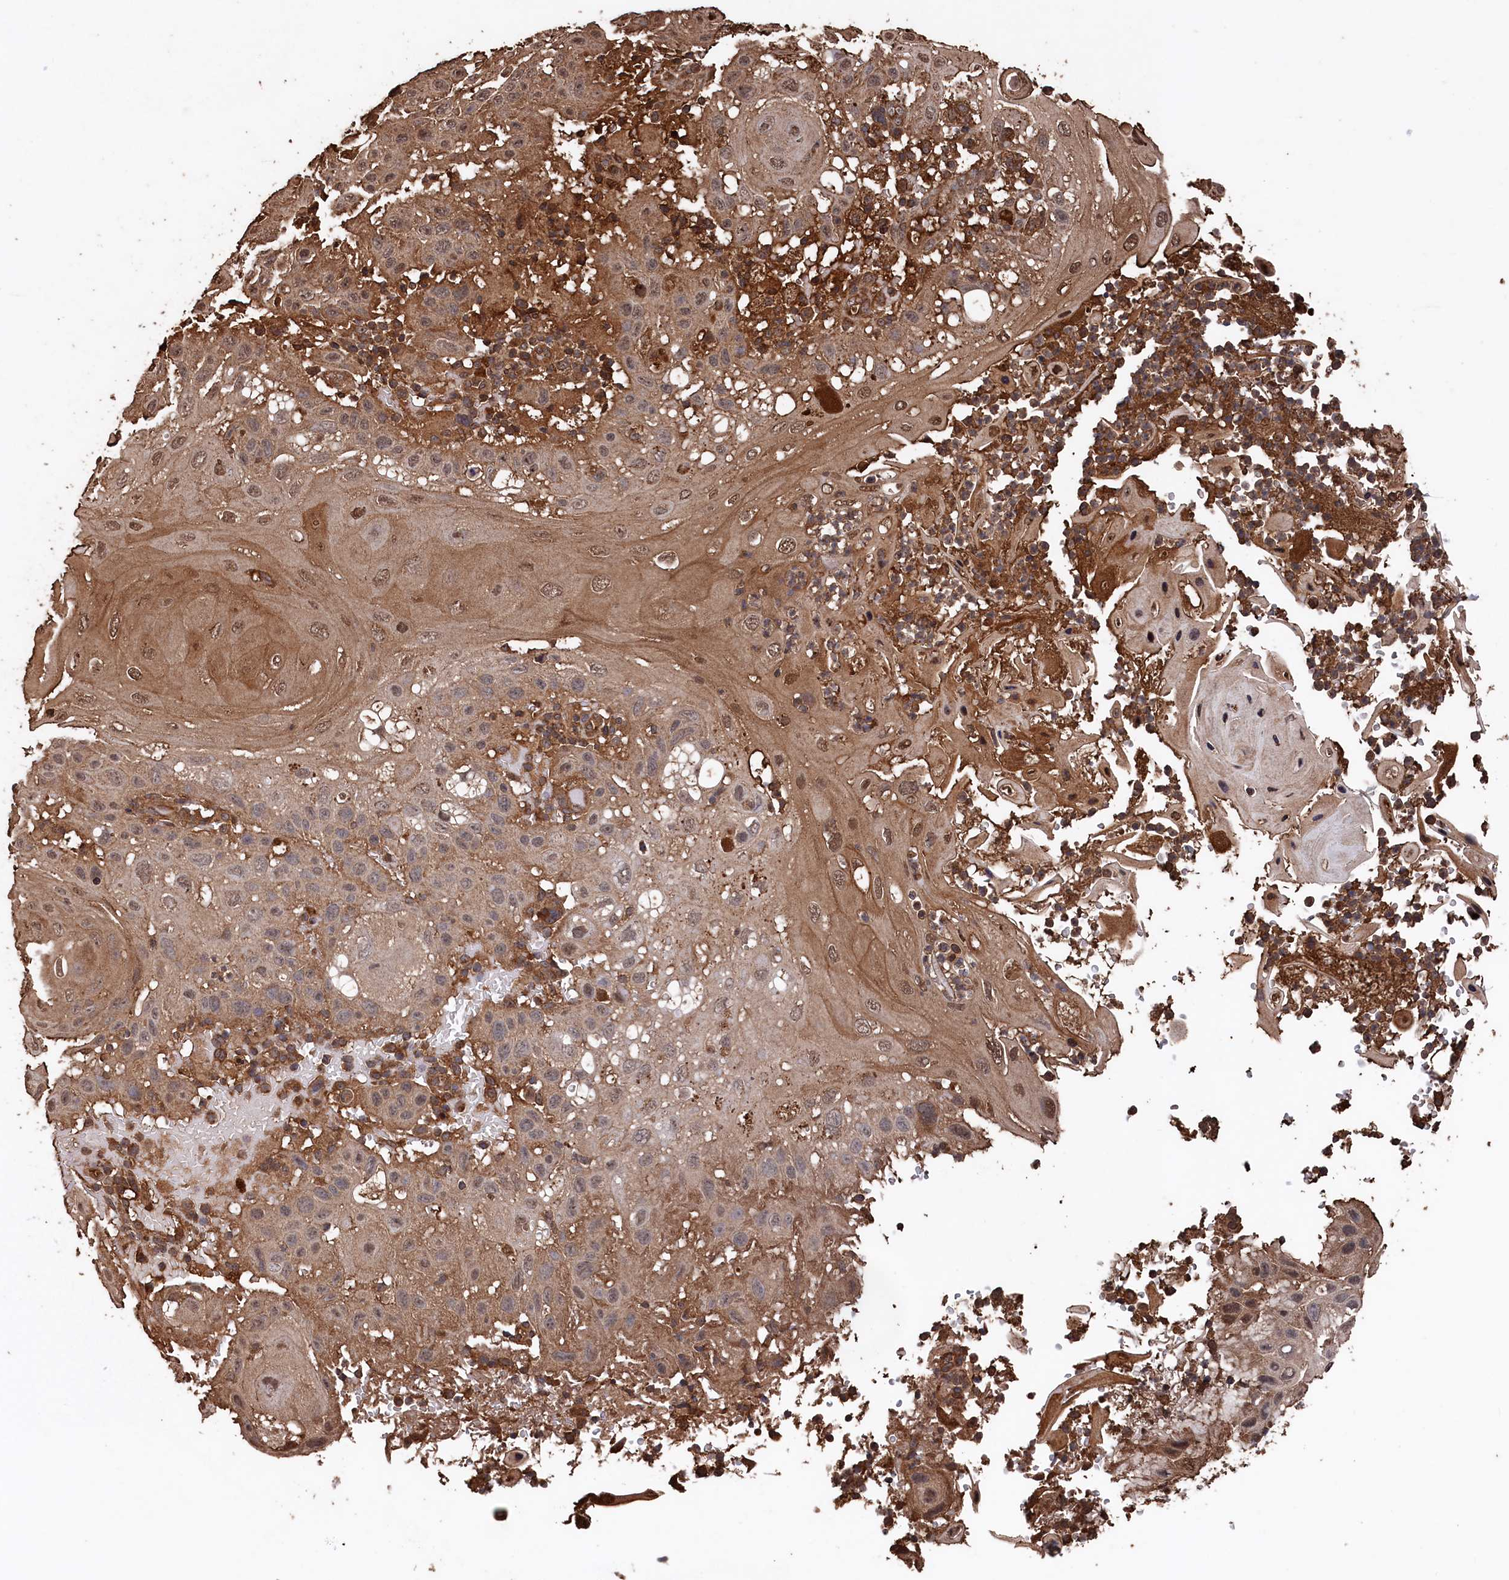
{"staining": {"intensity": "moderate", "quantity": ">75%", "location": "cytoplasmic/membranous,nuclear"}, "tissue": "skin cancer", "cell_type": "Tumor cells", "image_type": "cancer", "snomed": [{"axis": "morphology", "description": "Normal tissue, NOS"}, {"axis": "morphology", "description": "Squamous cell carcinoma, NOS"}, {"axis": "topography", "description": "Skin"}], "caption": "Immunohistochemical staining of human skin squamous cell carcinoma demonstrates medium levels of moderate cytoplasmic/membranous and nuclear positivity in about >75% of tumor cells.", "gene": "SNX33", "patient": {"sex": "female", "age": 96}}